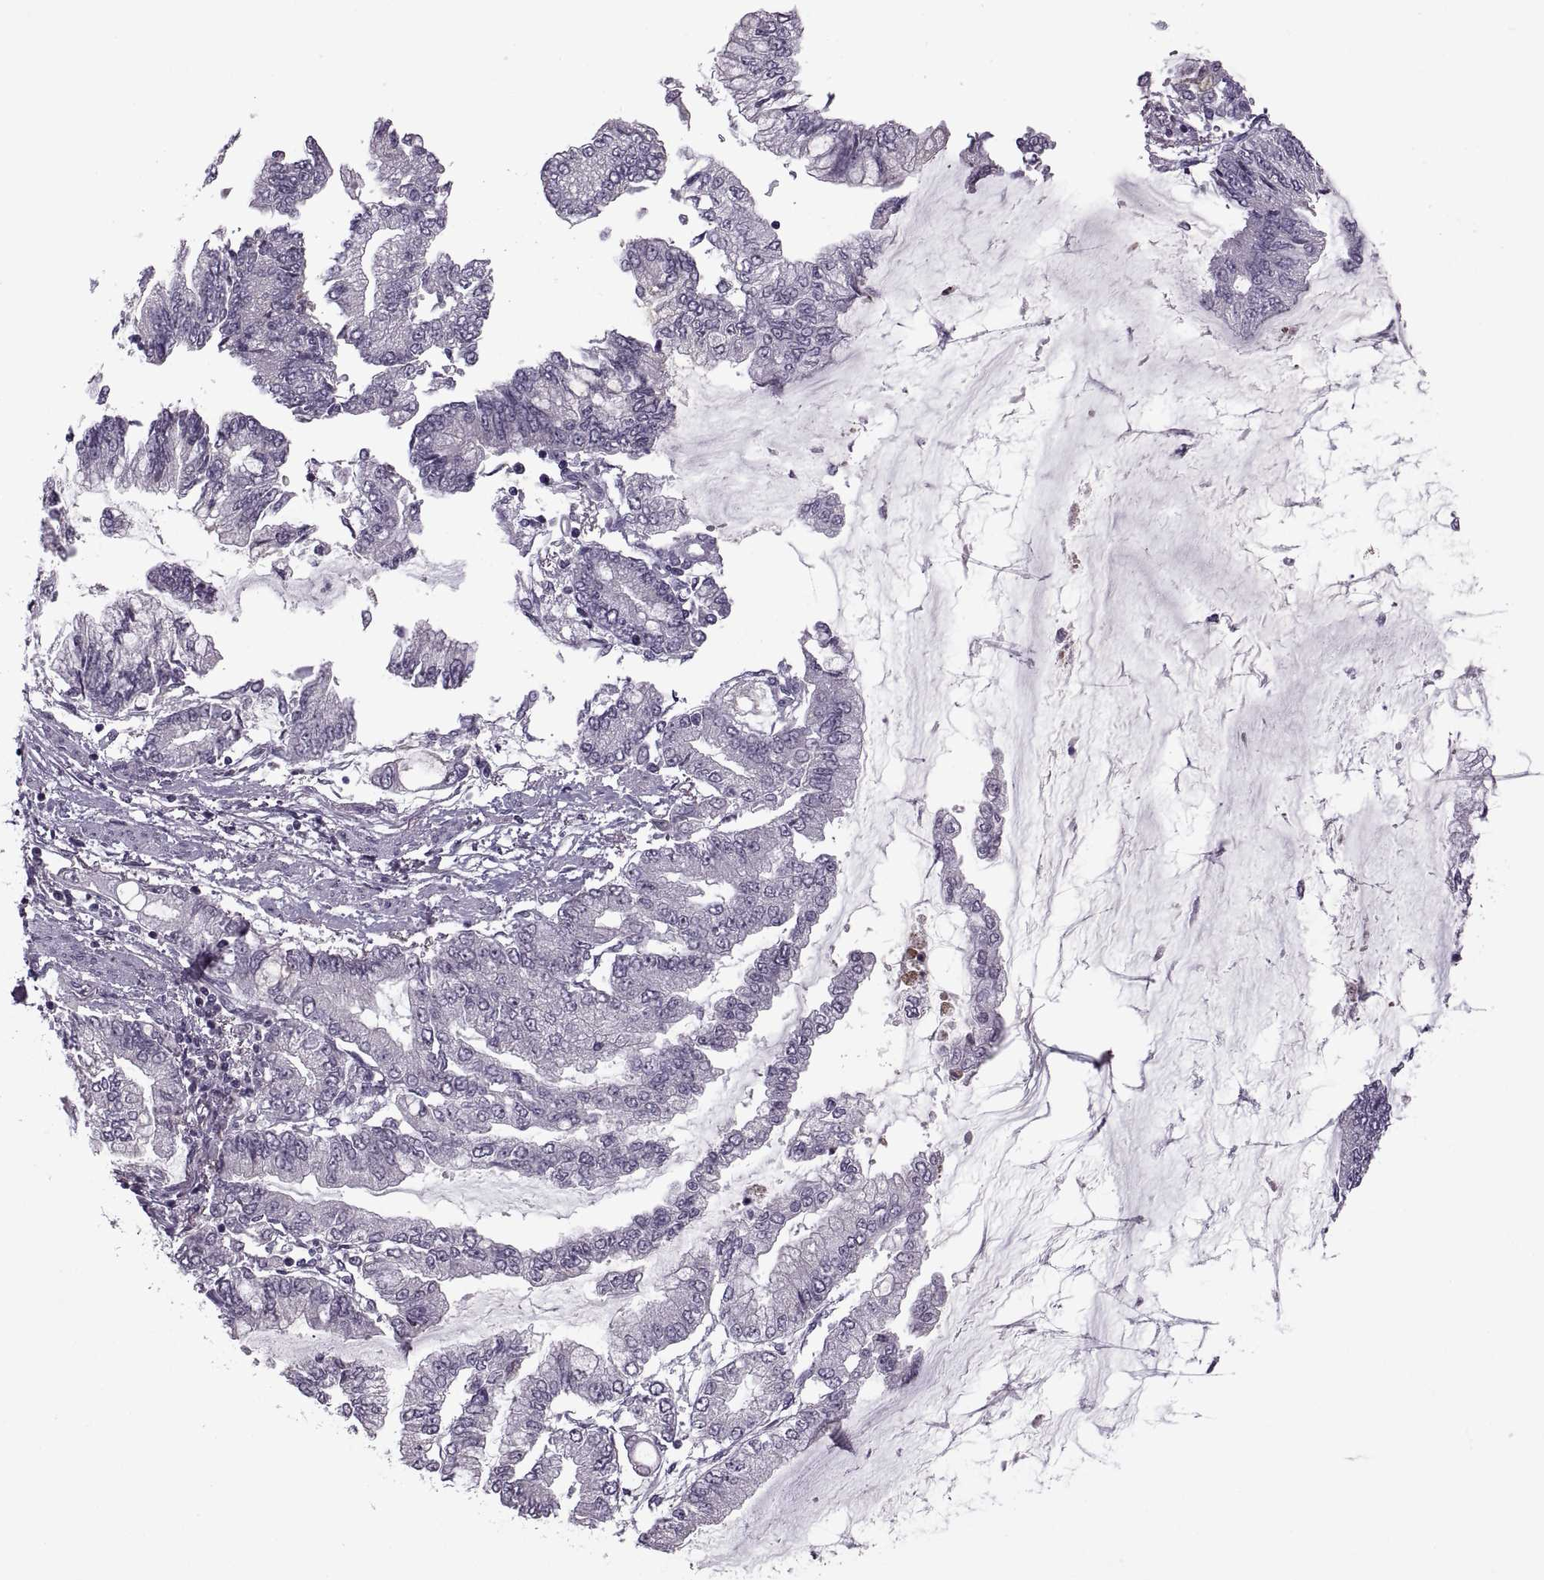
{"staining": {"intensity": "negative", "quantity": "none", "location": "none"}, "tissue": "stomach cancer", "cell_type": "Tumor cells", "image_type": "cancer", "snomed": [{"axis": "morphology", "description": "Adenocarcinoma, NOS"}, {"axis": "topography", "description": "Stomach, upper"}], "caption": "Human stomach cancer stained for a protein using IHC displays no expression in tumor cells.", "gene": "MGAT4D", "patient": {"sex": "female", "age": 74}}